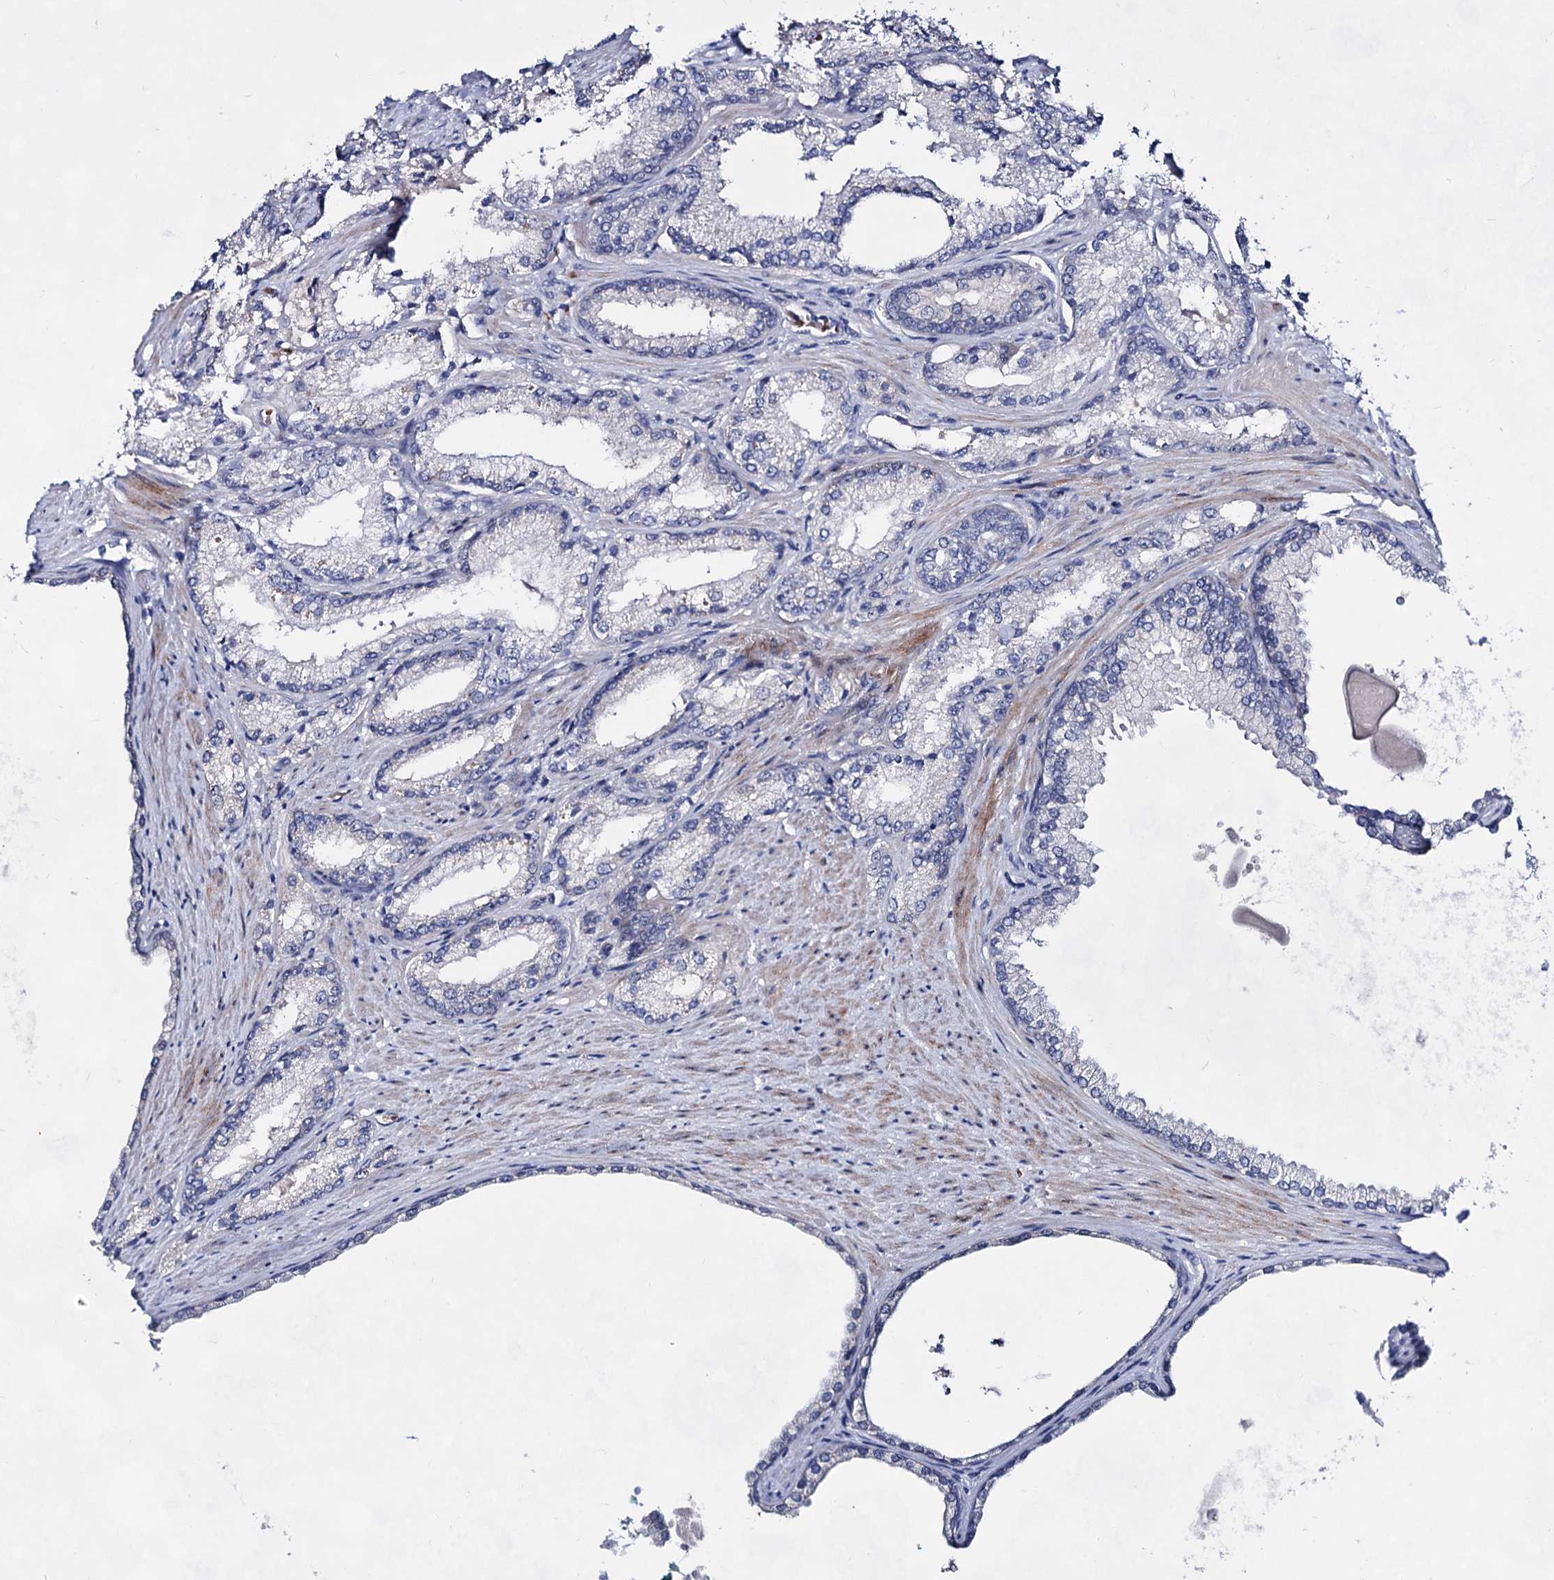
{"staining": {"intensity": "negative", "quantity": "none", "location": "none"}, "tissue": "prostate cancer", "cell_type": "Tumor cells", "image_type": "cancer", "snomed": [{"axis": "morphology", "description": "Adenocarcinoma, High grade"}, {"axis": "topography", "description": "Prostate"}], "caption": "Tumor cells are negative for protein expression in human high-grade adenocarcinoma (prostate).", "gene": "PLIN1", "patient": {"sex": "male", "age": 66}}